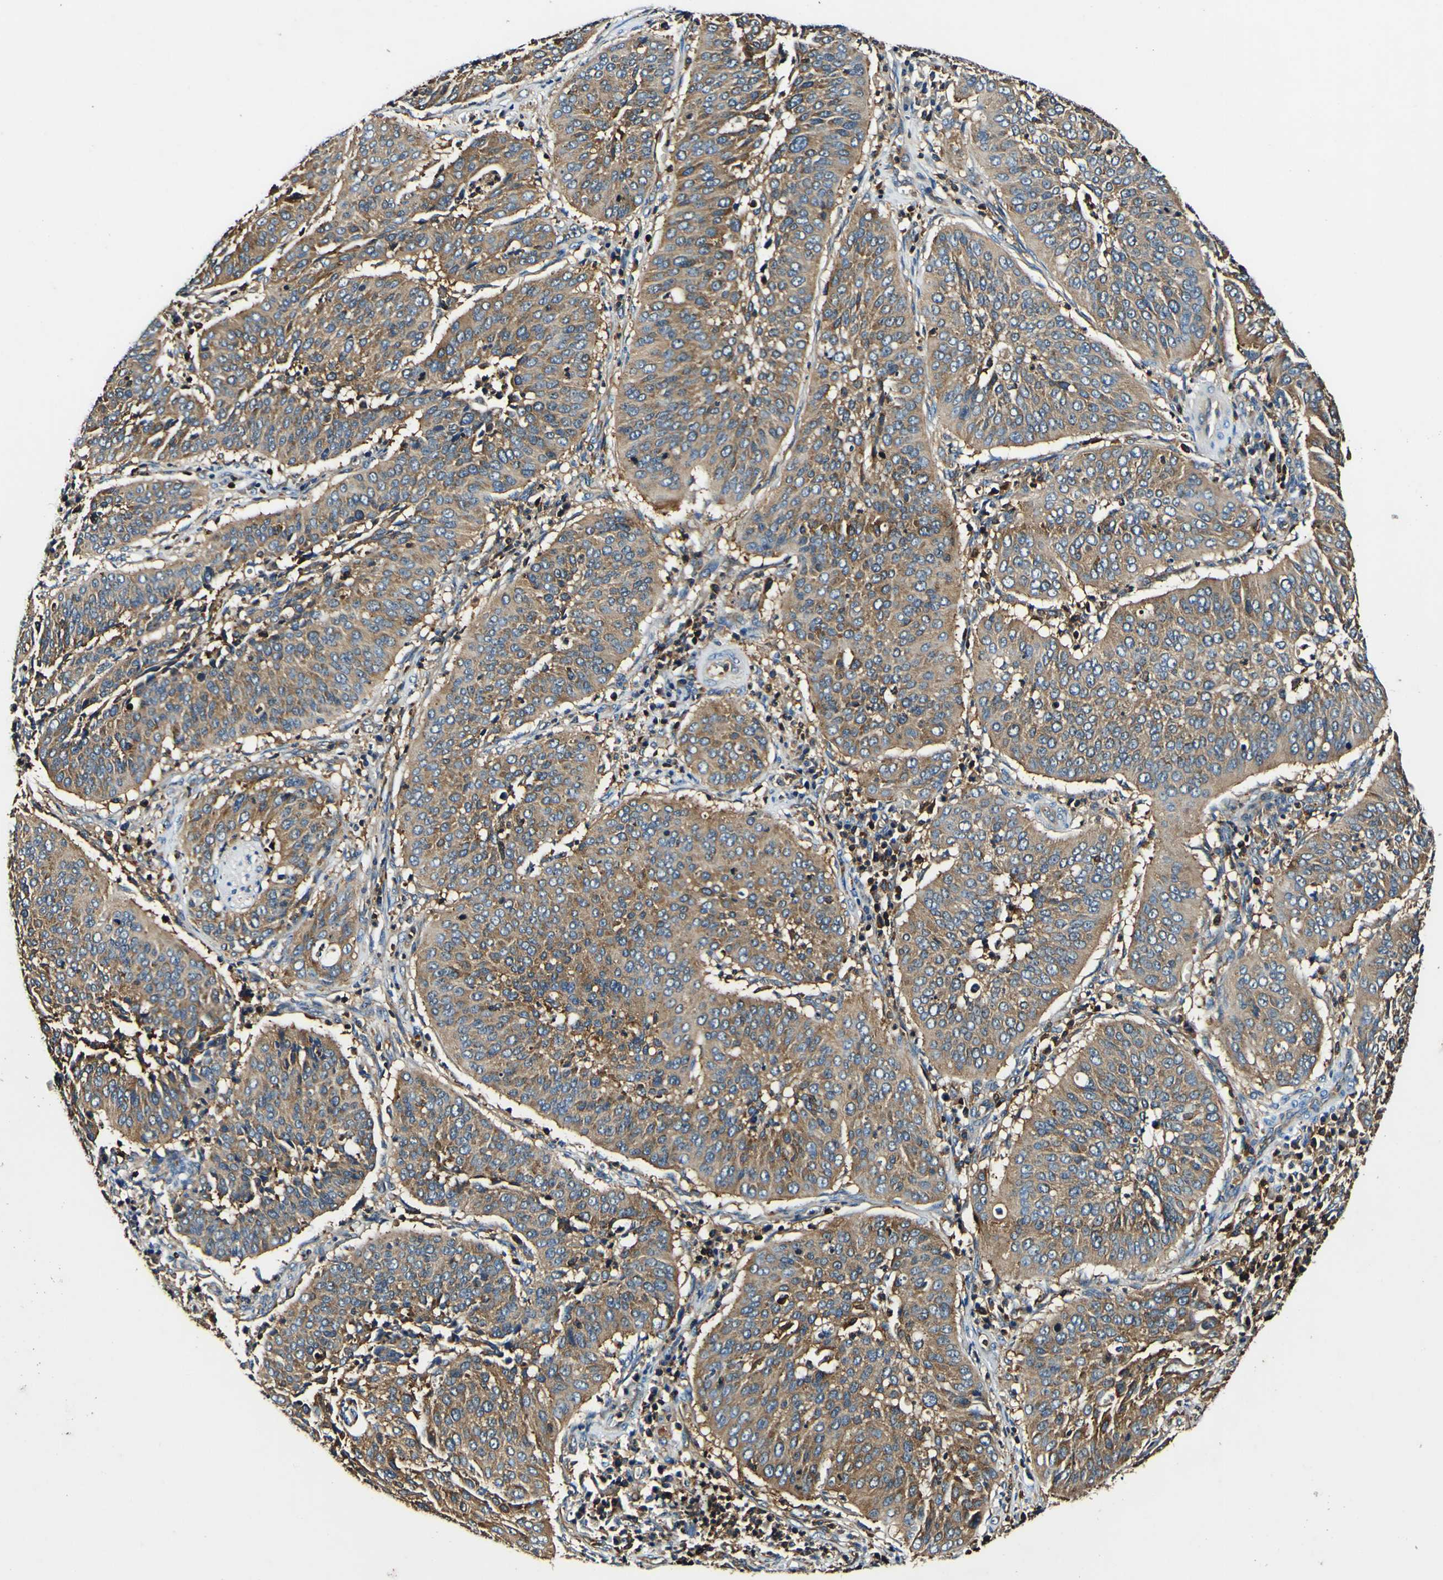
{"staining": {"intensity": "moderate", "quantity": ">75%", "location": "cytoplasmic/membranous"}, "tissue": "cervical cancer", "cell_type": "Tumor cells", "image_type": "cancer", "snomed": [{"axis": "morphology", "description": "Normal tissue, NOS"}, {"axis": "morphology", "description": "Squamous cell carcinoma, NOS"}, {"axis": "topography", "description": "Cervix"}], "caption": "This micrograph displays cervical cancer stained with immunohistochemistry to label a protein in brown. The cytoplasmic/membranous of tumor cells show moderate positivity for the protein. Nuclei are counter-stained blue.", "gene": "RHOT2", "patient": {"sex": "female", "age": 39}}